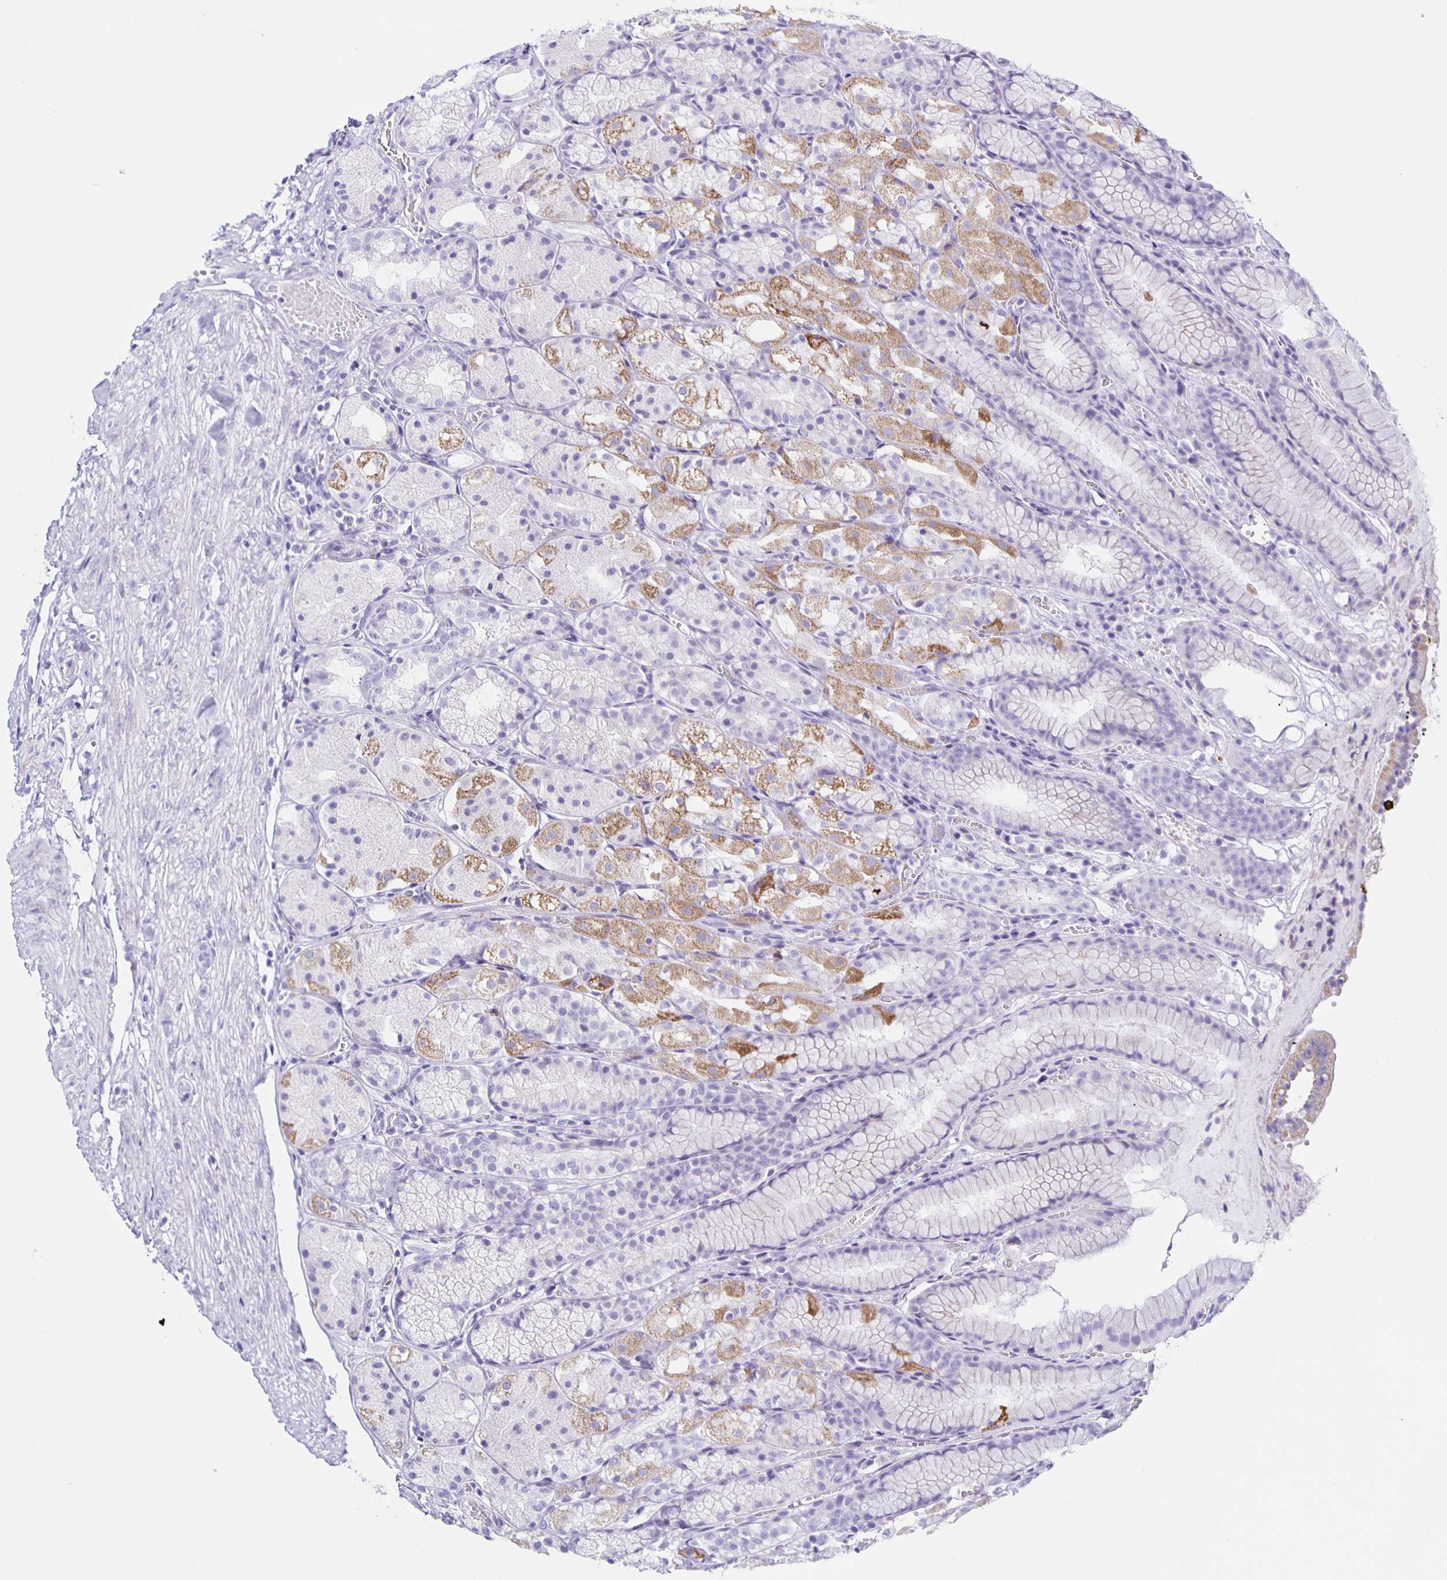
{"staining": {"intensity": "moderate", "quantity": "25%-75%", "location": "cytoplasmic/membranous"}, "tissue": "stomach", "cell_type": "Glandular cells", "image_type": "normal", "snomed": [{"axis": "morphology", "description": "Normal tissue, NOS"}, {"axis": "topography", "description": "Stomach"}], "caption": "This histopathology image reveals immunohistochemistry (IHC) staining of benign stomach, with medium moderate cytoplasmic/membranous expression in about 25%-75% of glandular cells.", "gene": "AQP6", "patient": {"sex": "male", "age": 70}}